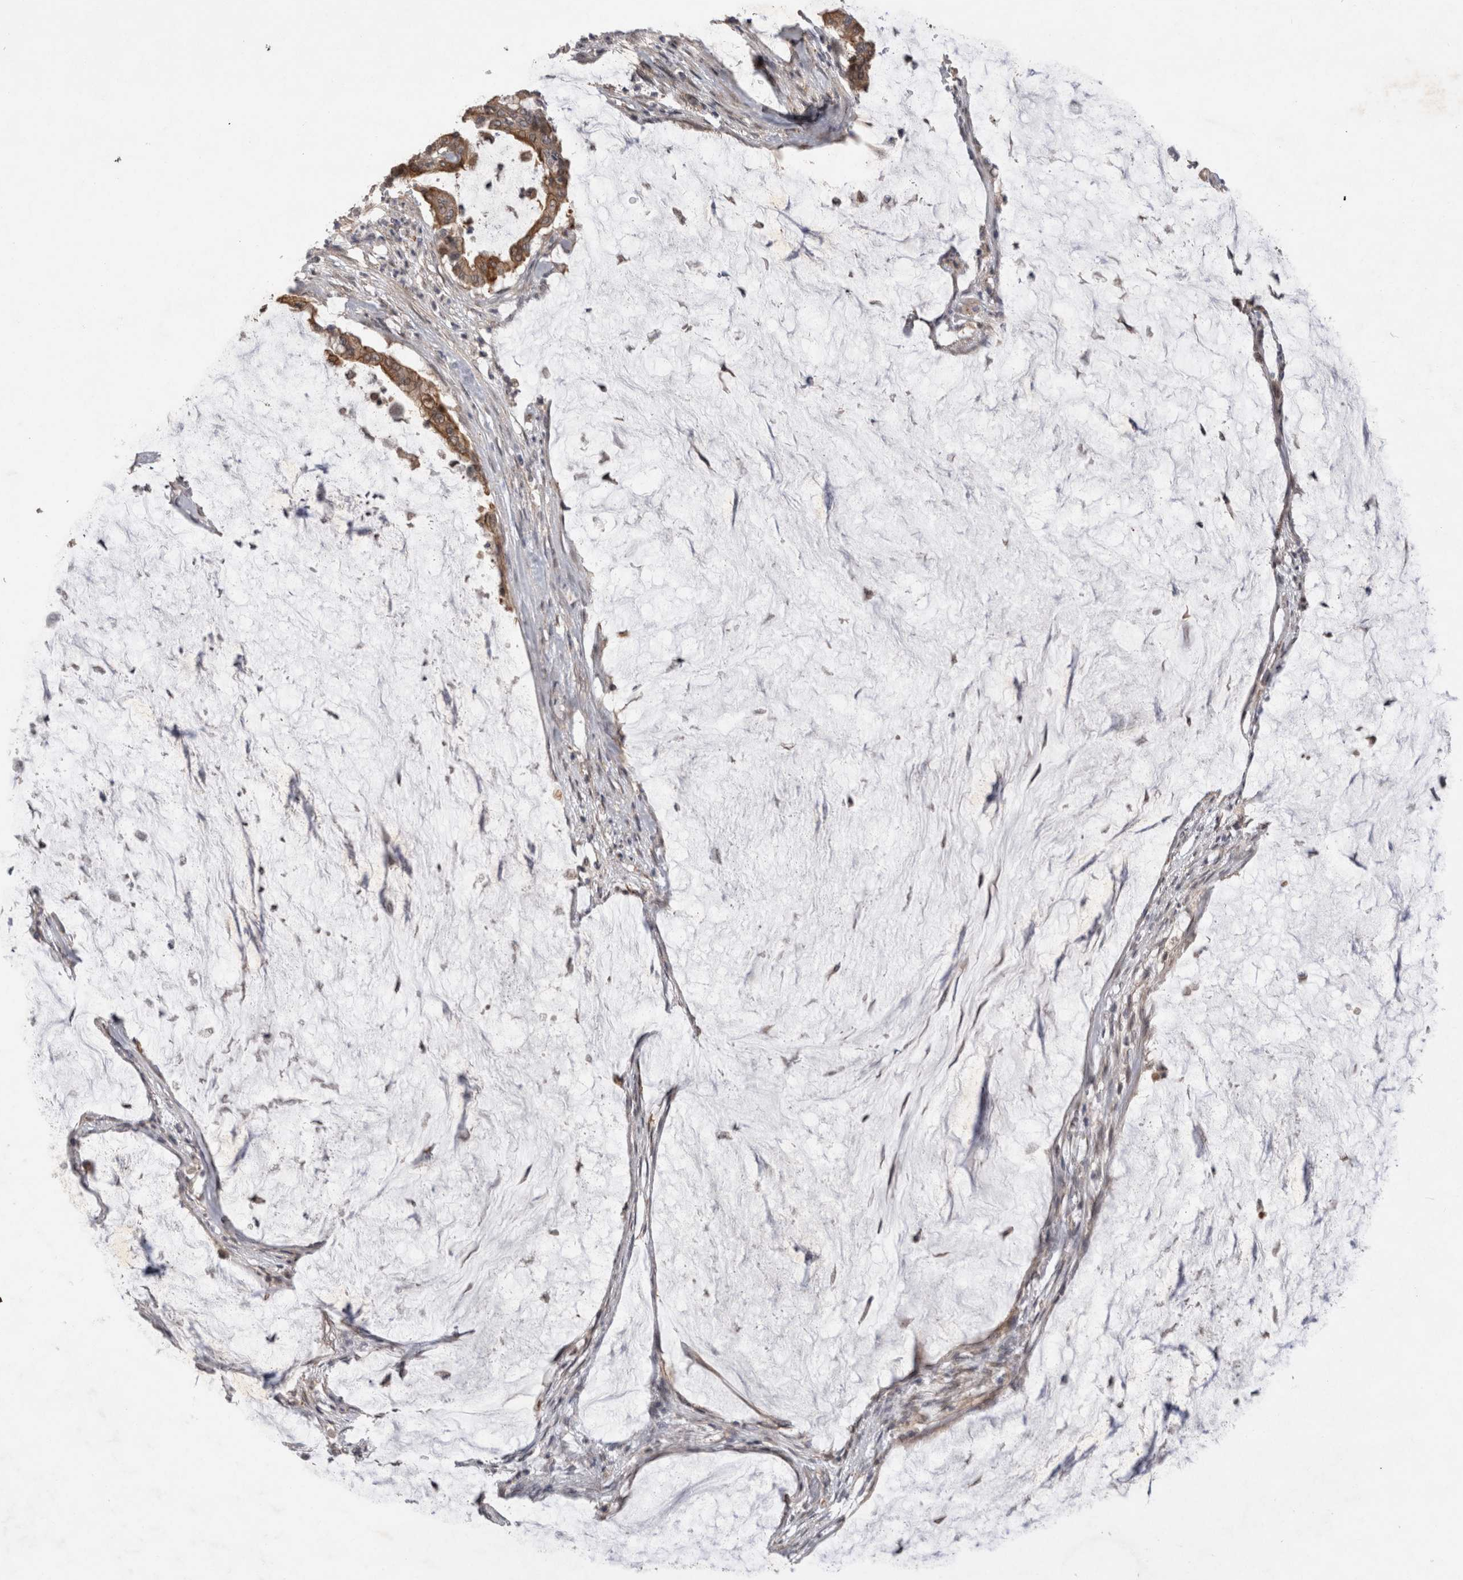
{"staining": {"intensity": "moderate", "quantity": ">75%", "location": "cytoplasmic/membranous"}, "tissue": "pancreatic cancer", "cell_type": "Tumor cells", "image_type": "cancer", "snomed": [{"axis": "morphology", "description": "Adenocarcinoma, NOS"}, {"axis": "topography", "description": "Pancreas"}], "caption": "Brown immunohistochemical staining in pancreatic cancer (adenocarcinoma) shows moderate cytoplasmic/membranous staining in approximately >75% of tumor cells. The protein of interest is stained brown, and the nuclei are stained in blue (DAB (3,3'-diaminobenzidine) IHC with brightfield microscopy, high magnification).", "gene": "RHPN1", "patient": {"sex": "male", "age": 41}}